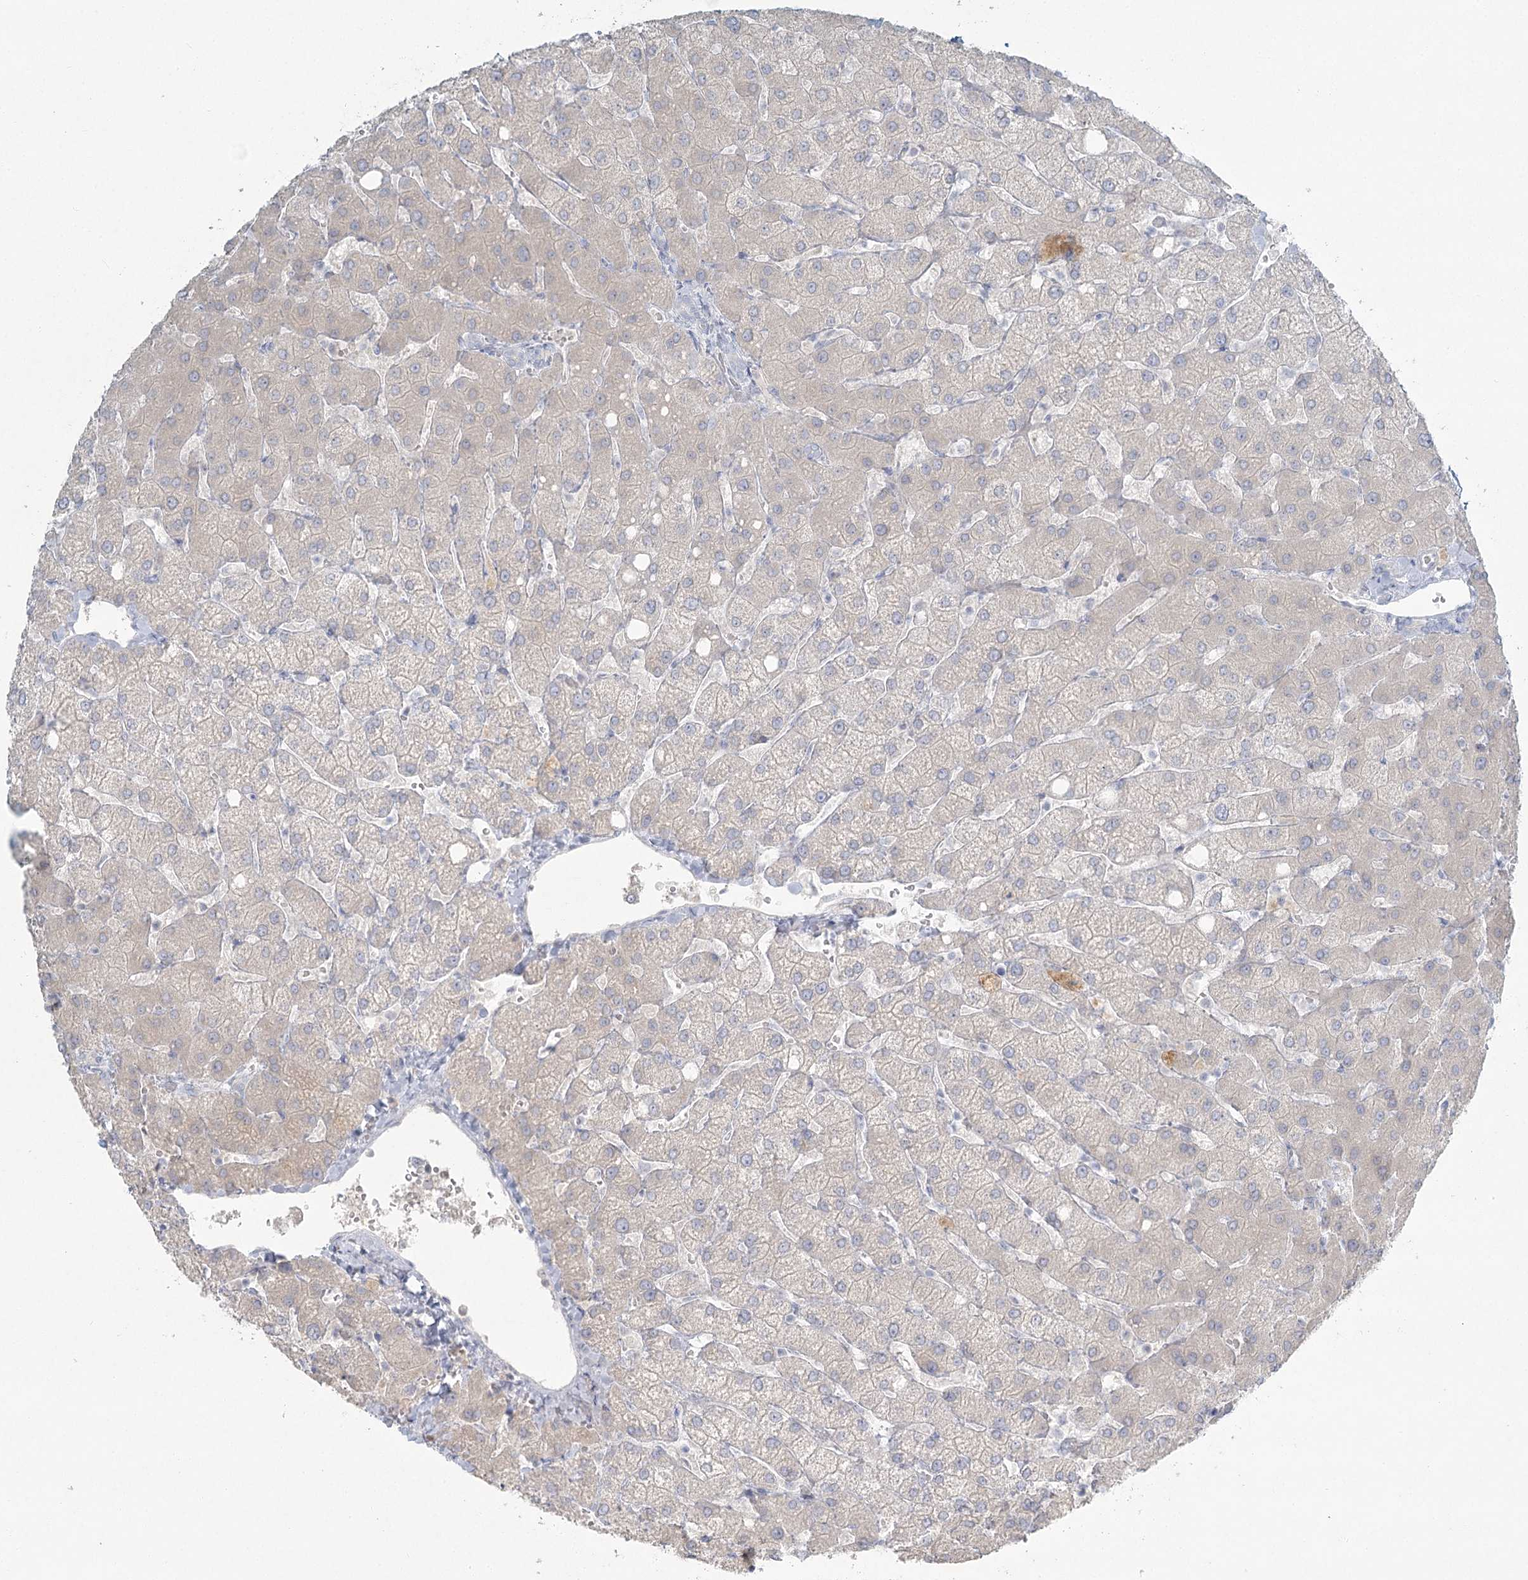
{"staining": {"intensity": "negative", "quantity": "none", "location": "none"}, "tissue": "liver", "cell_type": "Cholangiocytes", "image_type": "normal", "snomed": [{"axis": "morphology", "description": "Normal tissue, NOS"}, {"axis": "topography", "description": "Liver"}], "caption": "Liver was stained to show a protein in brown. There is no significant expression in cholangiocytes. (DAB immunohistochemistry, high magnification).", "gene": "LRP2BP", "patient": {"sex": "female", "age": 54}}